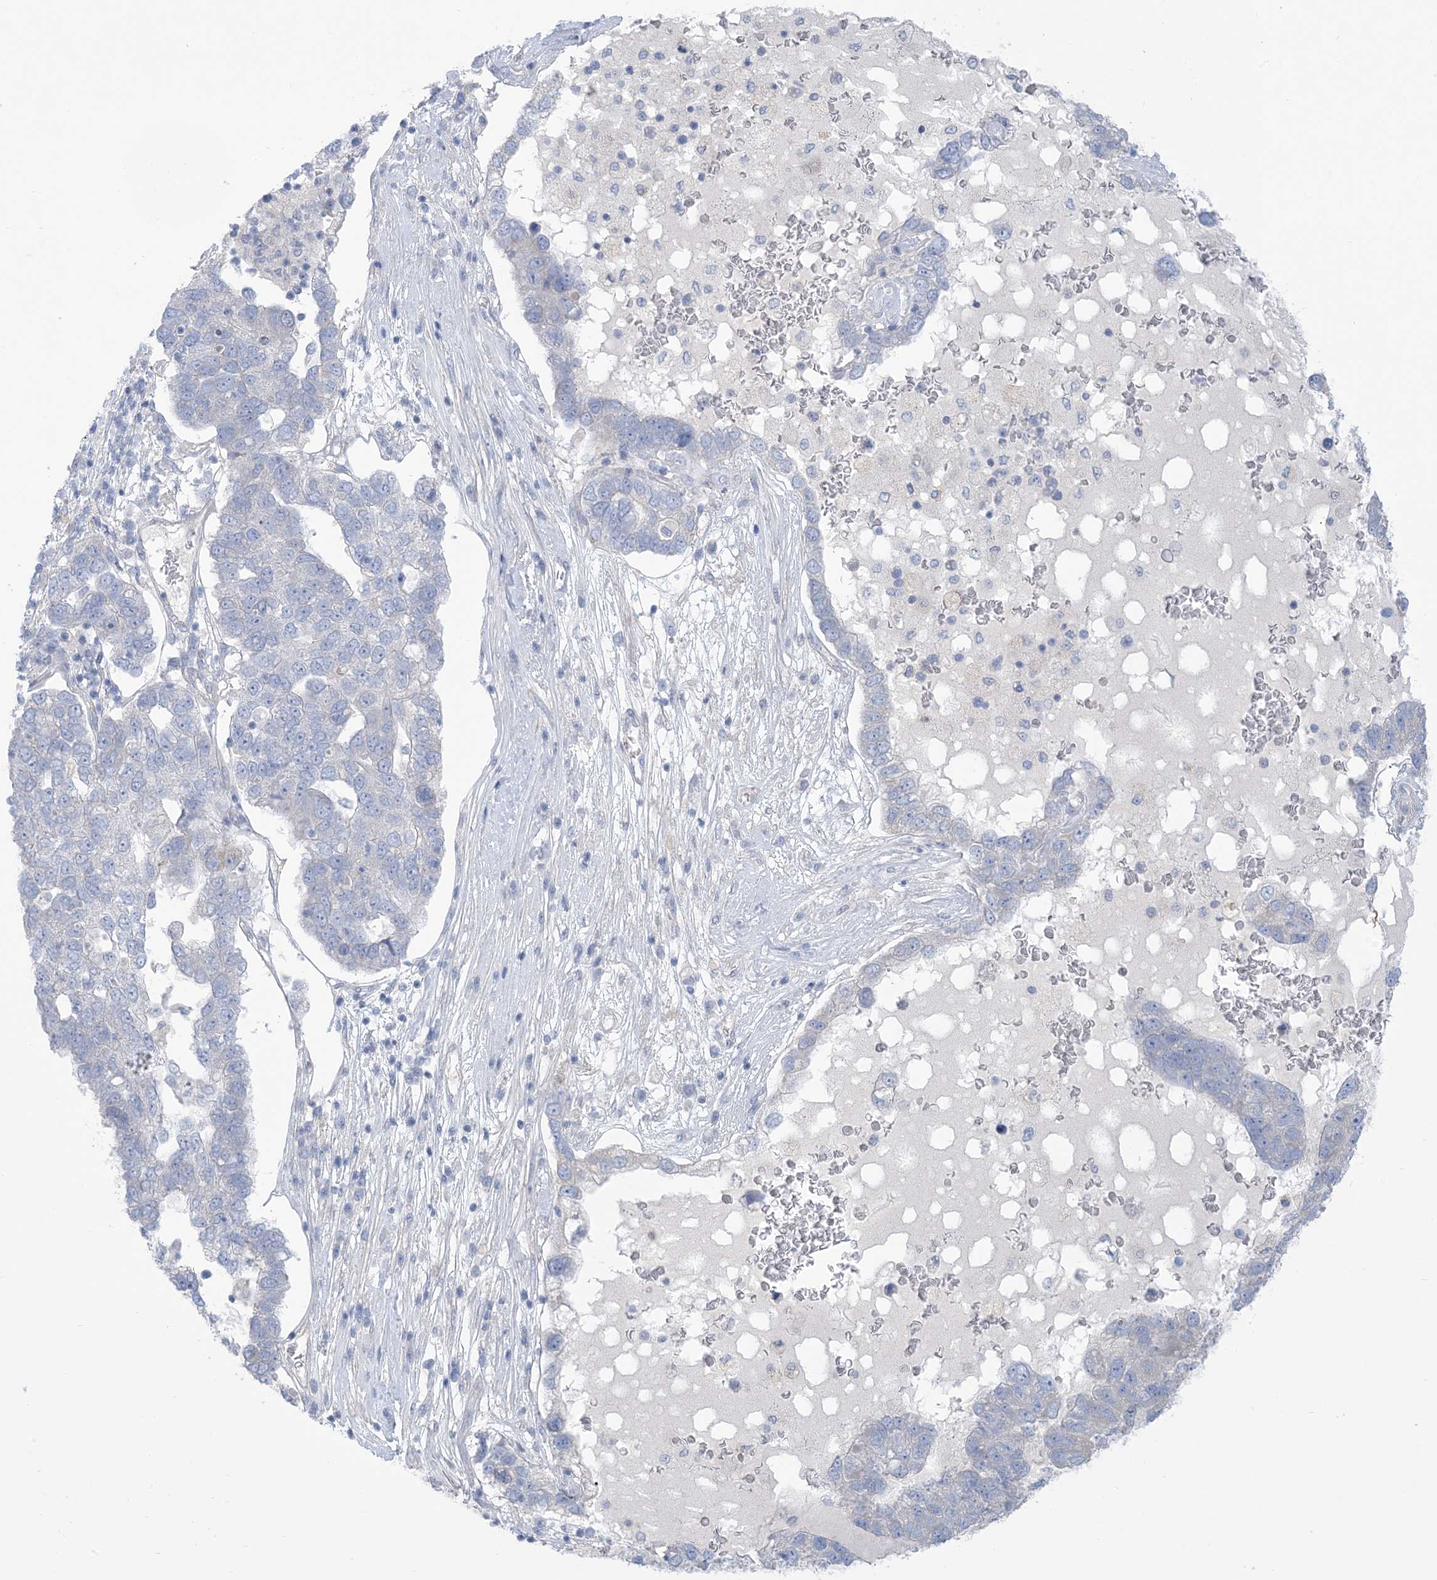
{"staining": {"intensity": "weak", "quantity": "<25%", "location": "cytoplasmic/membranous"}, "tissue": "pancreatic cancer", "cell_type": "Tumor cells", "image_type": "cancer", "snomed": [{"axis": "morphology", "description": "Adenocarcinoma, NOS"}, {"axis": "topography", "description": "Pancreas"}], "caption": "Immunohistochemistry (IHC) photomicrograph of neoplastic tissue: human pancreatic cancer stained with DAB (3,3'-diaminobenzidine) reveals no significant protein staining in tumor cells.", "gene": "MTHFD2L", "patient": {"sex": "female", "age": 61}}